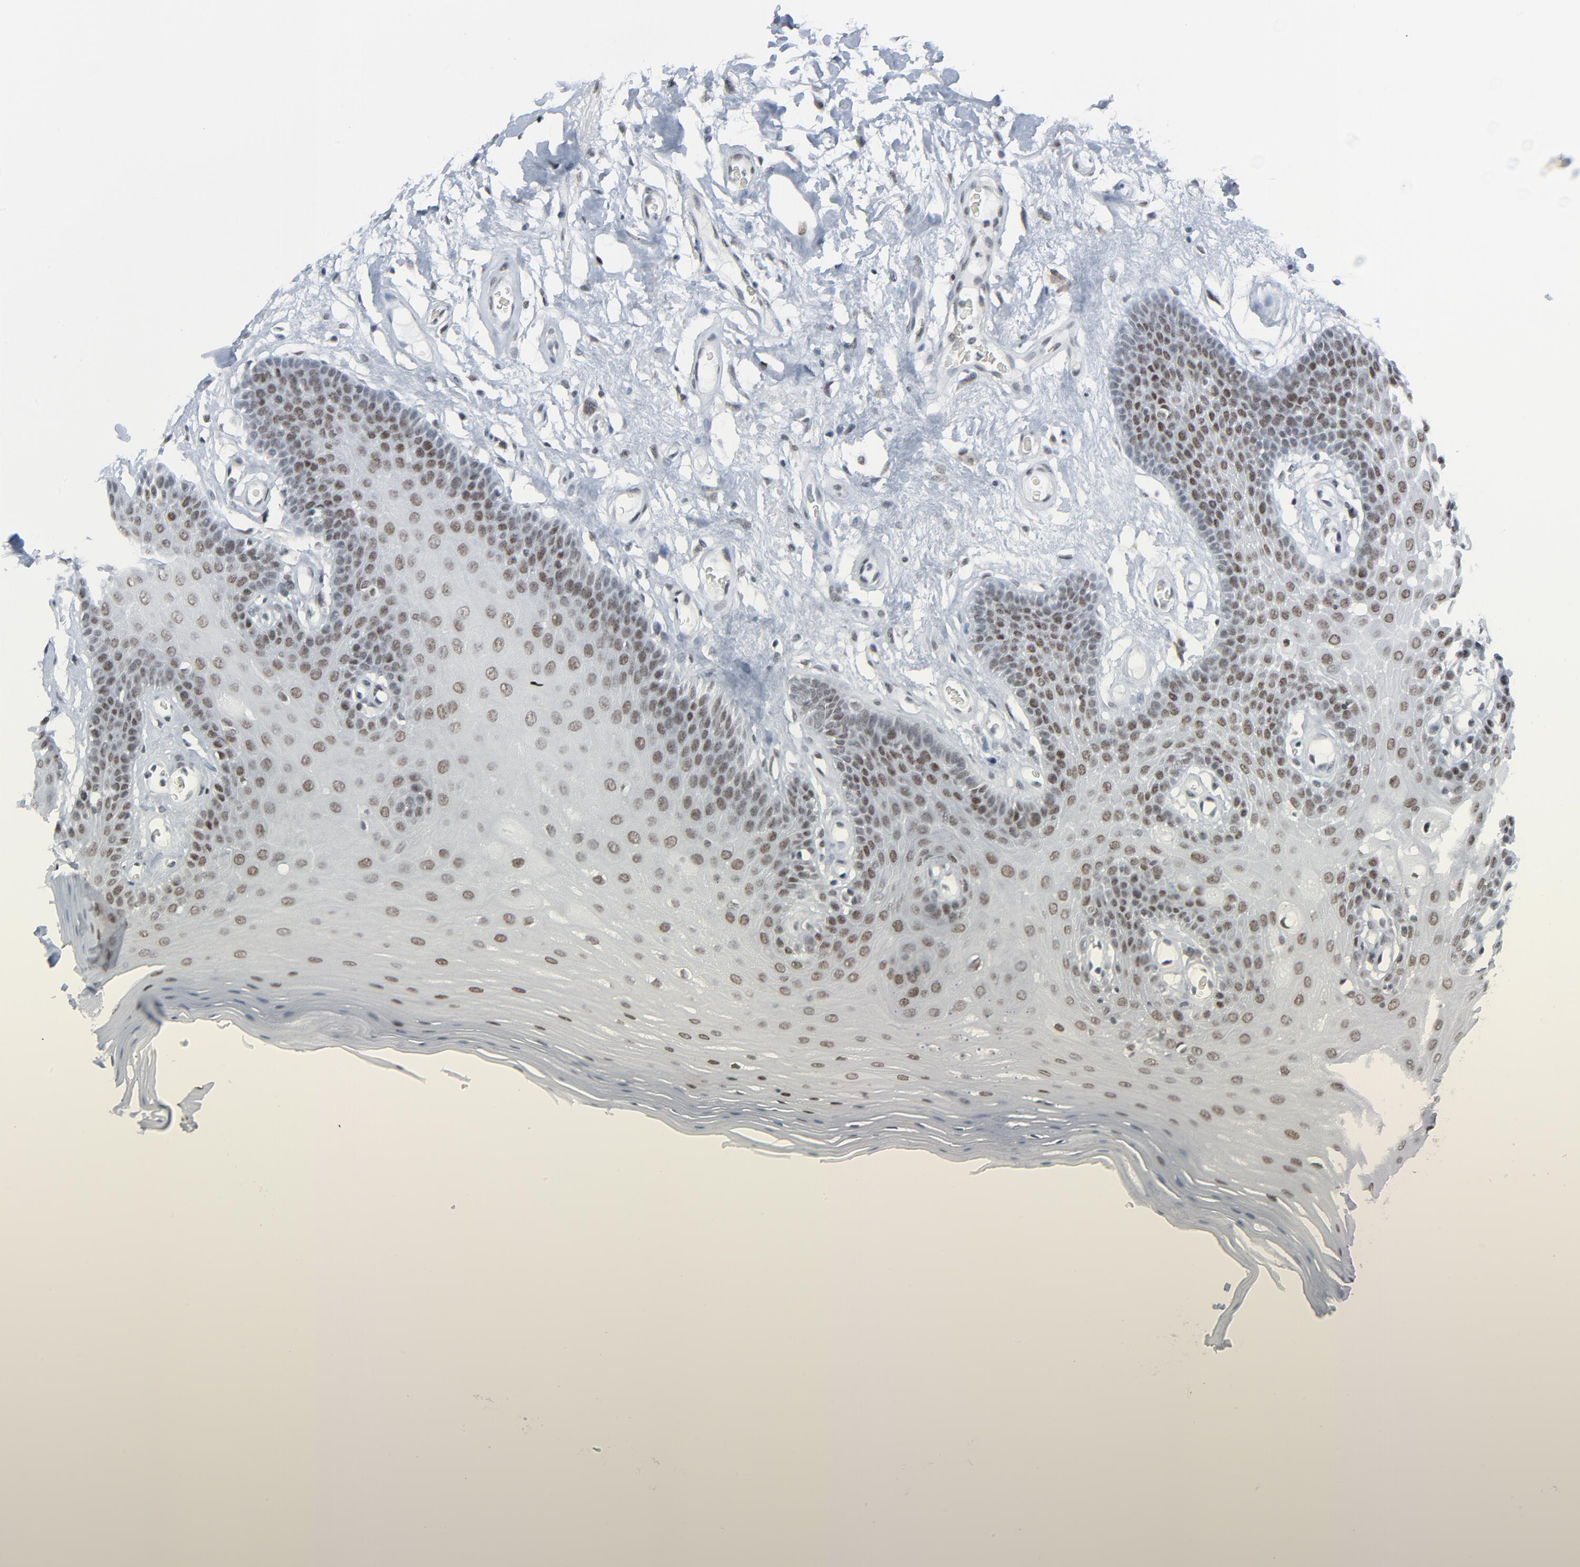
{"staining": {"intensity": "moderate", "quantity": ">75%", "location": "nuclear"}, "tissue": "oral mucosa", "cell_type": "Squamous epithelial cells", "image_type": "normal", "snomed": [{"axis": "morphology", "description": "Normal tissue, NOS"}, {"axis": "morphology", "description": "Squamous cell carcinoma, NOS"}, {"axis": "topography", "description": "Skeletal muscle"}, {"axis": "topography", "description": "Oral tissue"}, {"axis": "topography", "description": "Head-Neck"}], "caption": "Oral mucosa stained with IHC reveals moderate nuclear staining in about >75% of squamous epithelial cells.", "gene": "FBXO28", "patient": {"sex": "male", "age": 71}}